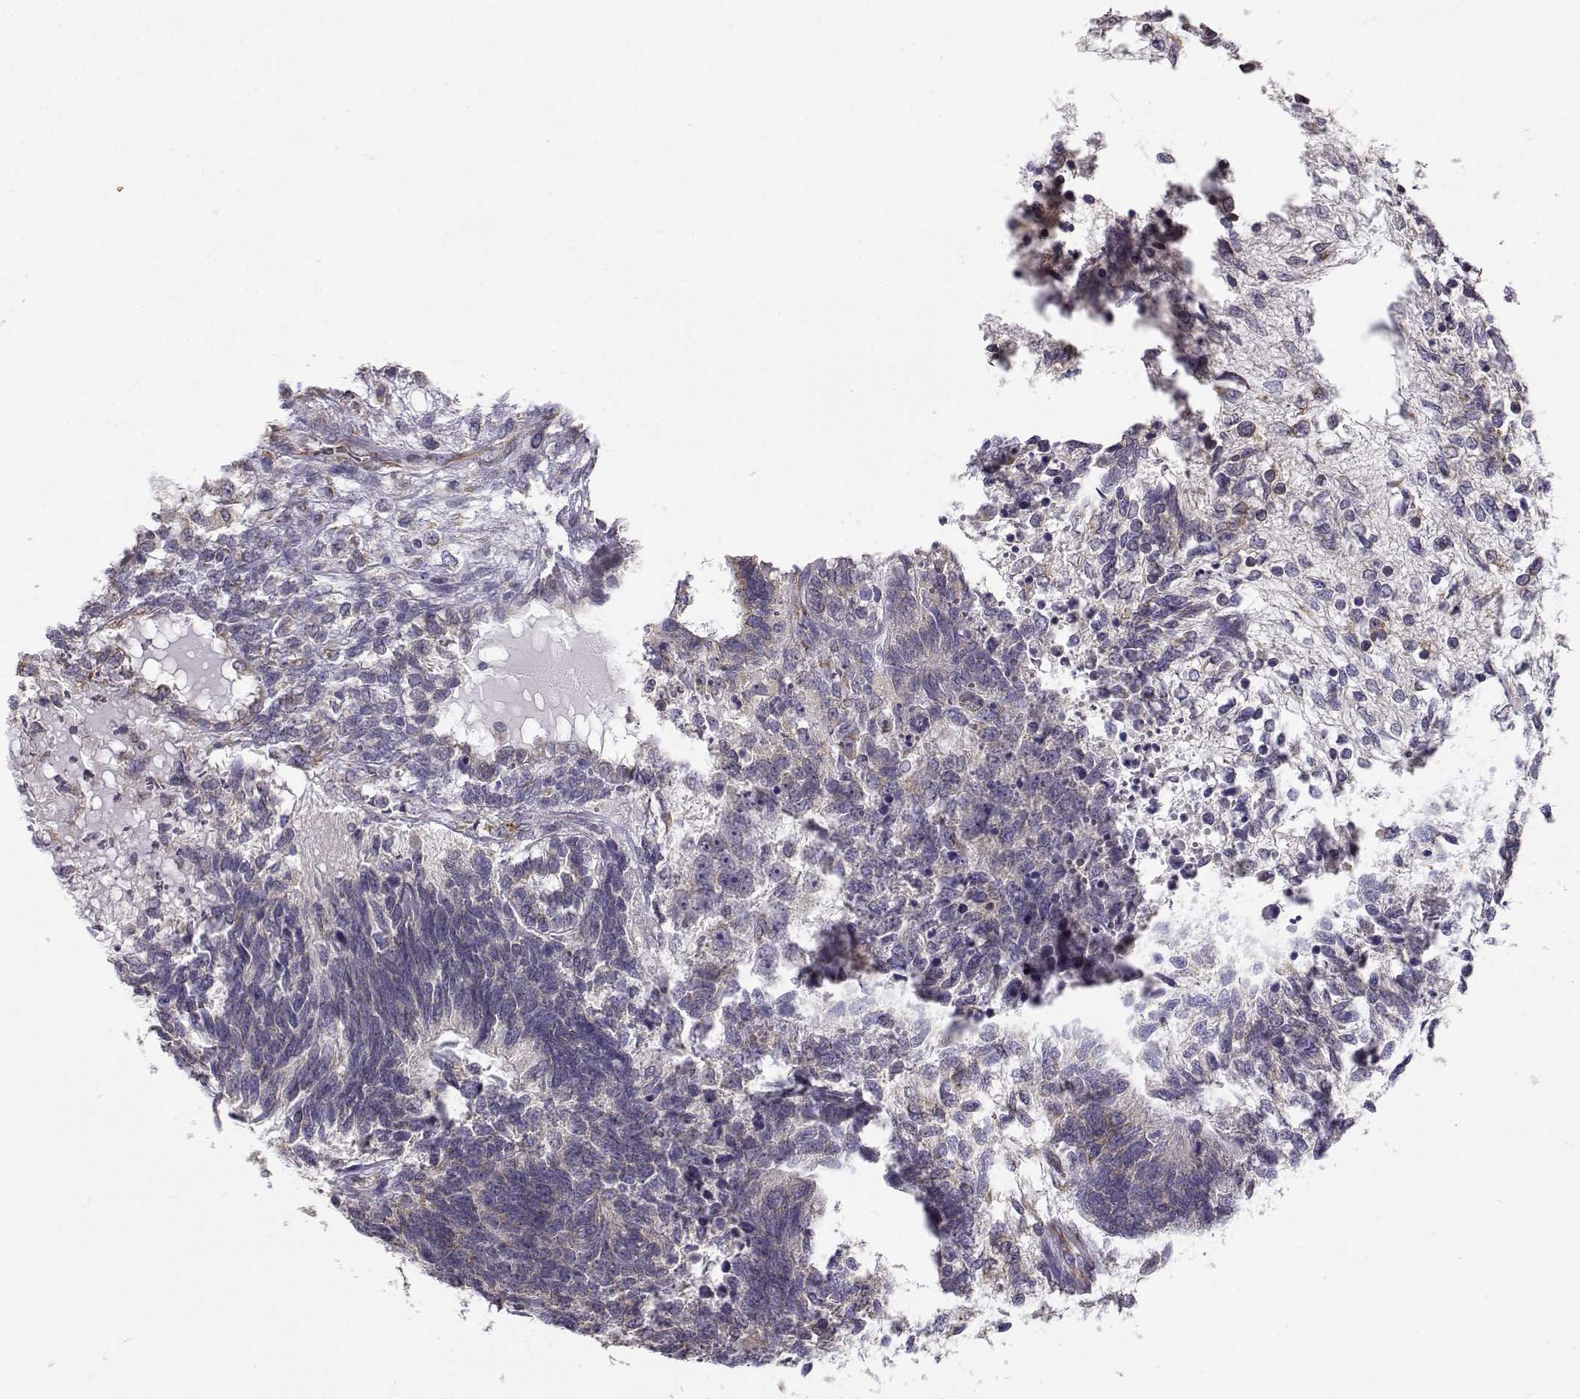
{"staining": {"intensity": "weak", "quantity": "<25%", "location": "cytoplasmic/membranous"}, "tissue": "testis cancer", "cell_type": "Tumor cells", "image_type": "cancer", "snomed": [{"axis": "morphology", "description": "Seminoma, NOS"}, {"axis": "morphology", "description": "Carcinoma, Embryonal, NOS"}, {"axis": "topography", "description": "Testis"}], "caption": "This photomicrograph is of testis embryonal carcinoma stained with IHC to label a protein in brown with the nuclei are counter-stained blue. There is no expression in tumor cells.", "gene": "BEND6", "patient": {"sex": "male", "age": 41}}